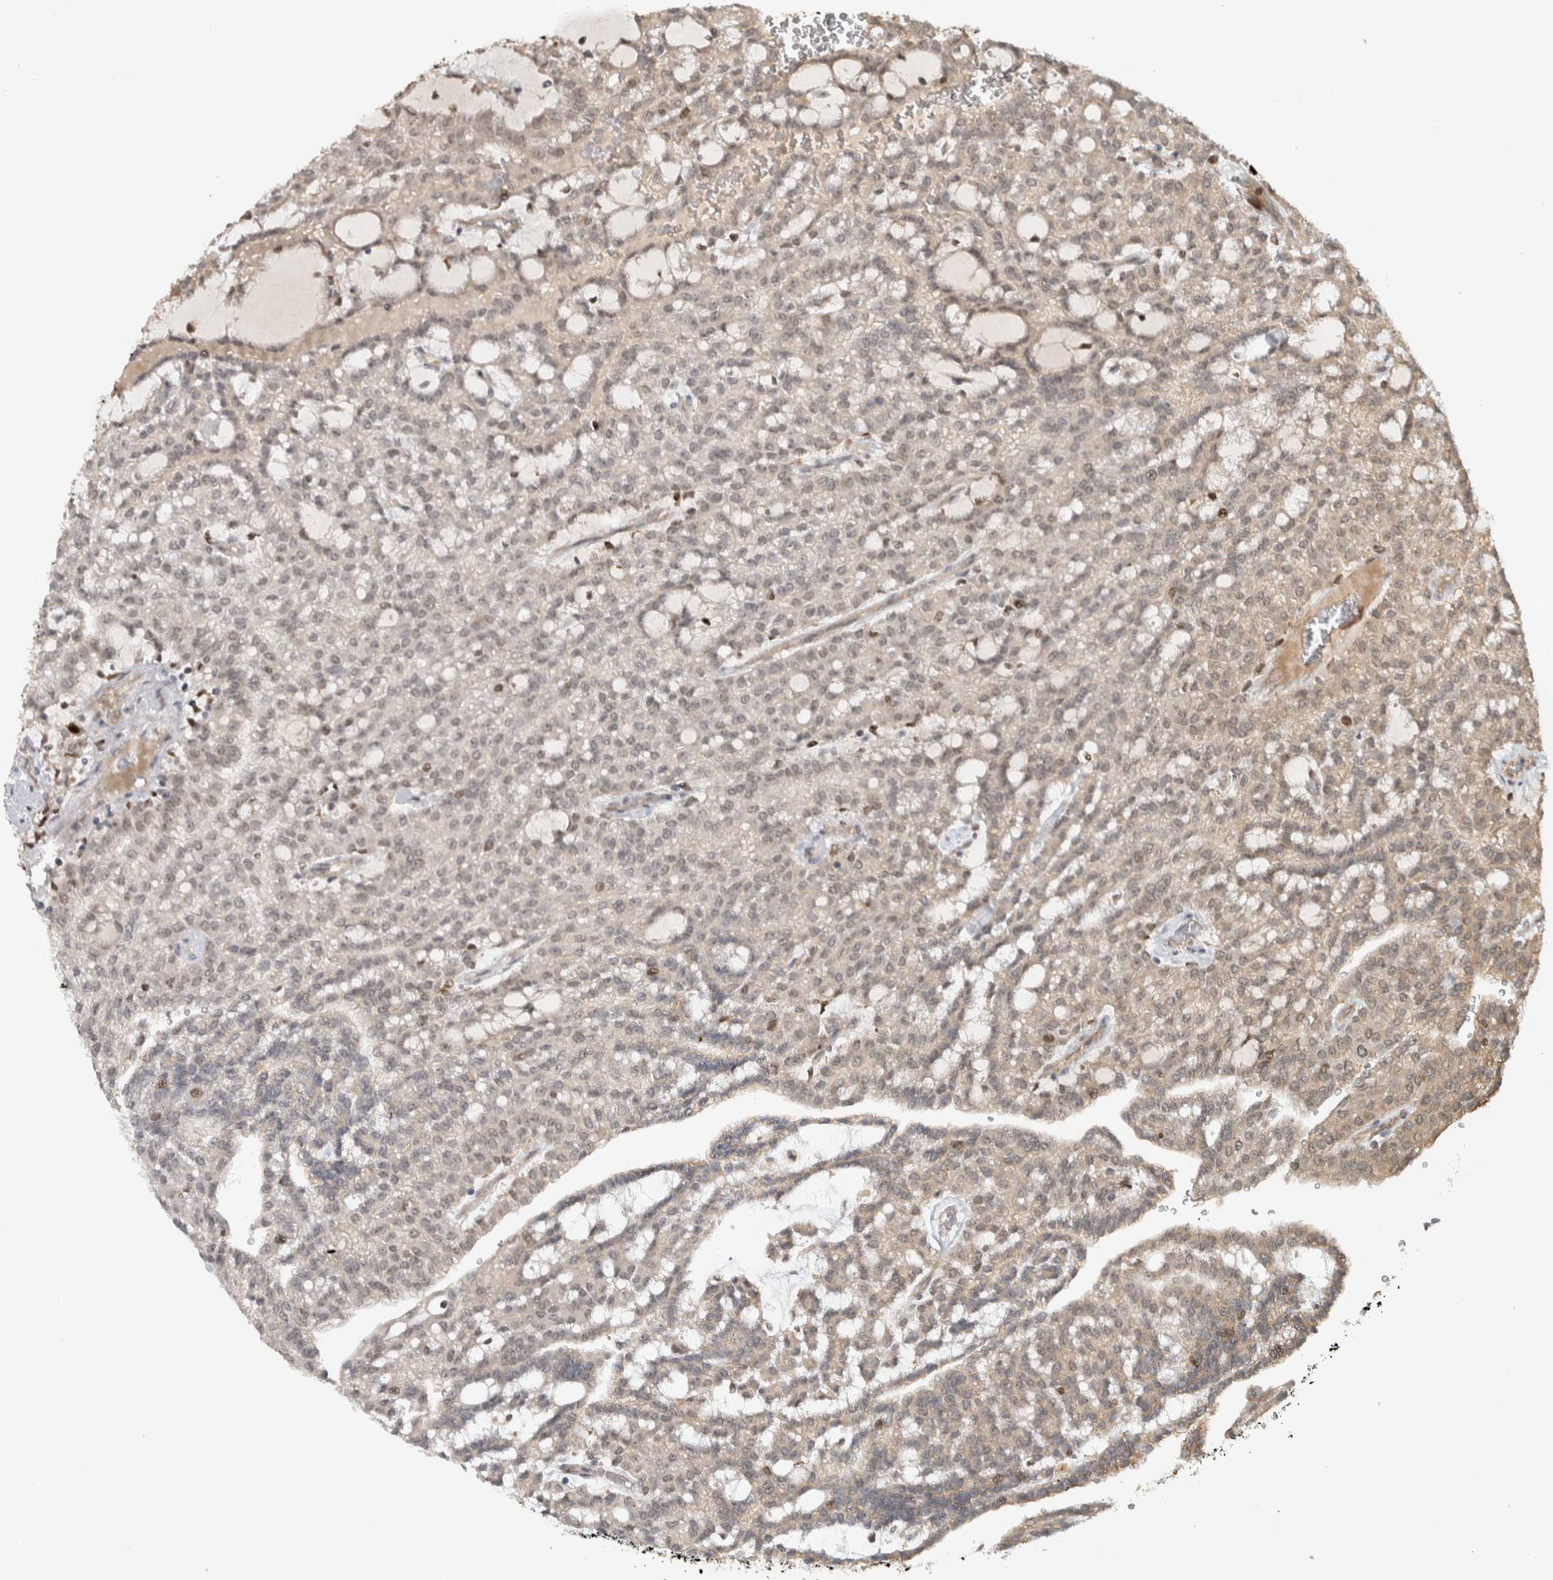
{"staining": {"intensity": "weak", "quantity": "25%-75%", "location": "cytoplasmic/membranous"}, "tissue": "renal cancer", "cell_type": "Tumor cells", "image_type": "cancer", "snomed": [{"axis": "morphology", "description": "Adenocarcinoma, NOS"}, {"axis": "topography", "description": "Kidney"}], "caption": "IHC photomicrograph of neoplastic tissue: human renal adenocarcinoma stained using immunohistochemistry (IHC) shows low levels of weak protein expression localized specifically in the cytoplasmic/membranous of tumor cells, appearing as a cytoplasmic/membranous brown color.", "gene": "INSRR", "patient": {"sex": "male", "age": 63}}